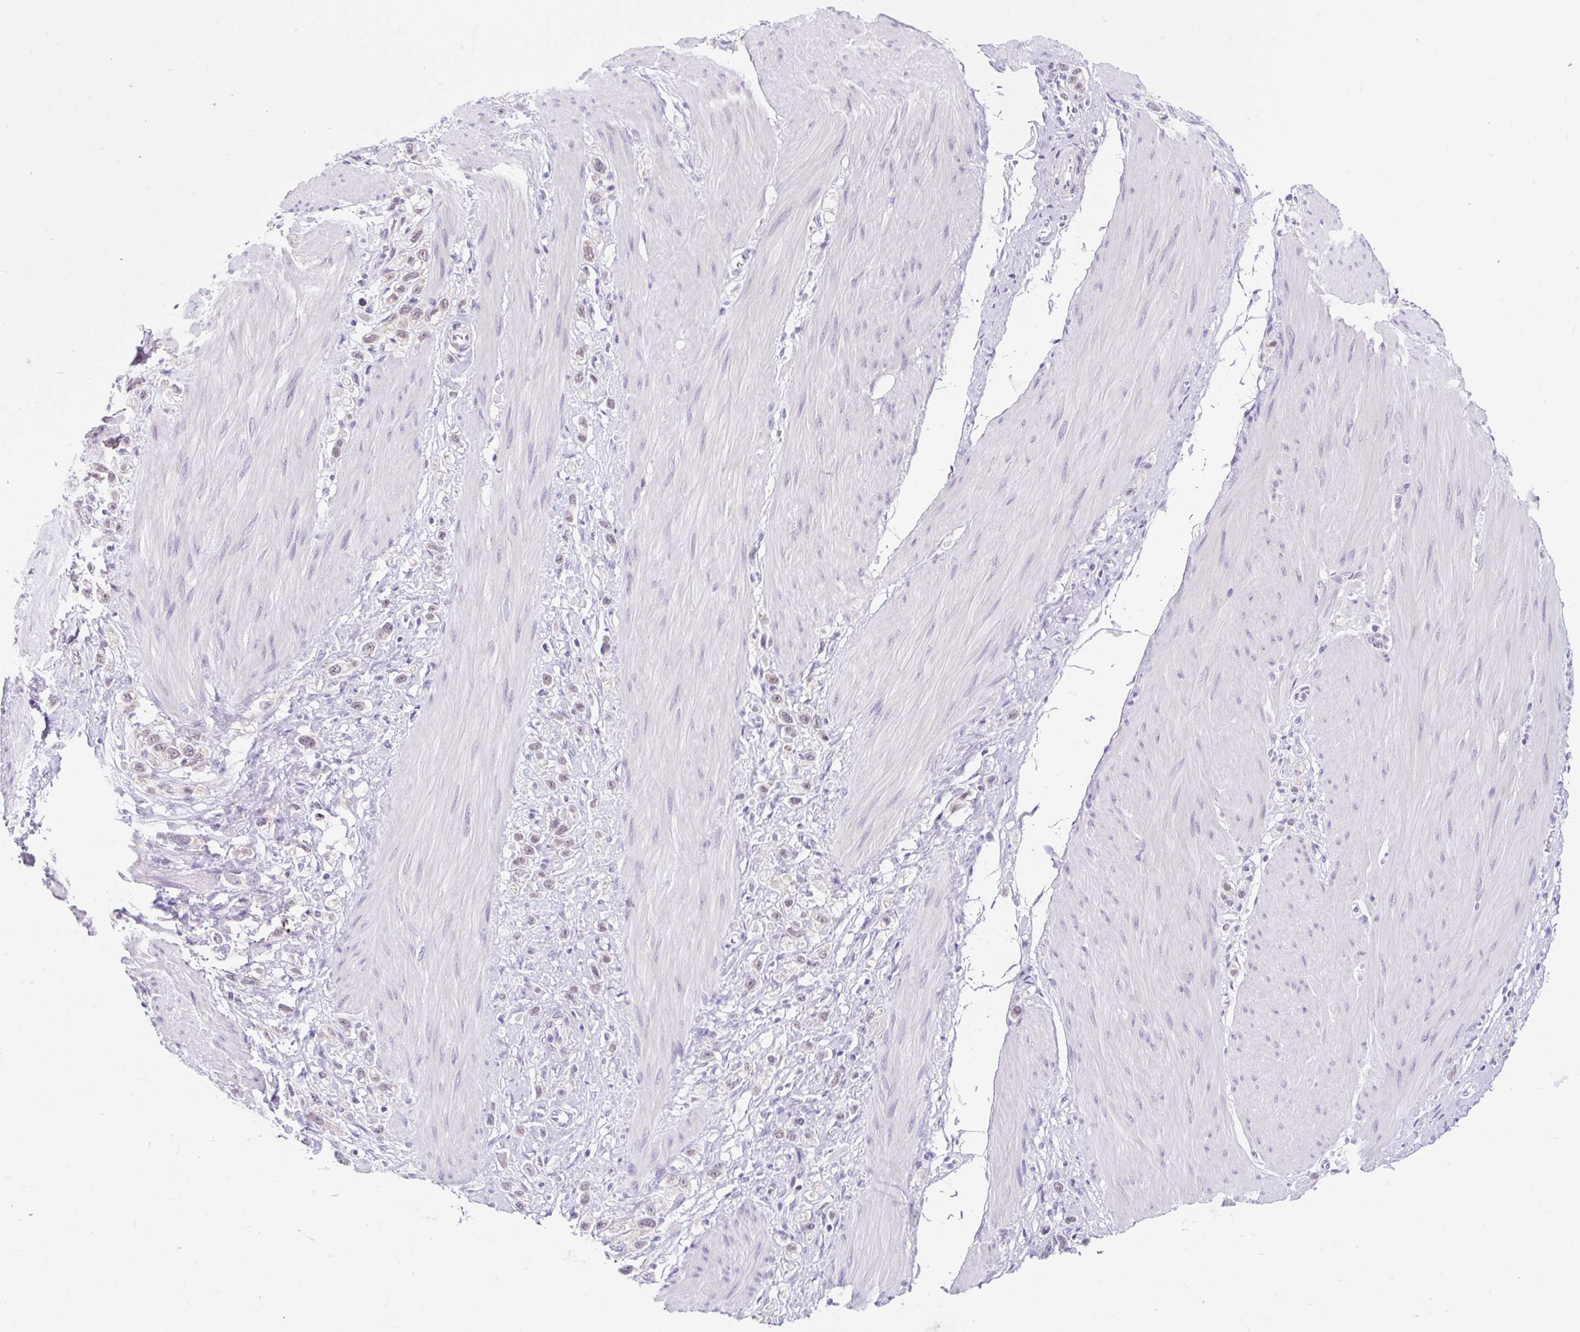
{"staining": {"intensity": "weak", "quantity": "<25%", "location": "nuclear"}, "tissue": "stomach cancer", "cell_type": "Tumor cells", "image_type": "cancer", "snomed": [{"axis": "morphology", "description": "Adenocarcinoma, NOS"}, {"axis": "topography", "description": "Stomach"}], "caption": "Protein analysis of stomach cancer exhibits no significant positivity in tumor cells.", "gene": "ITPK1", "patient": {"sex": "female", "age": 65}}